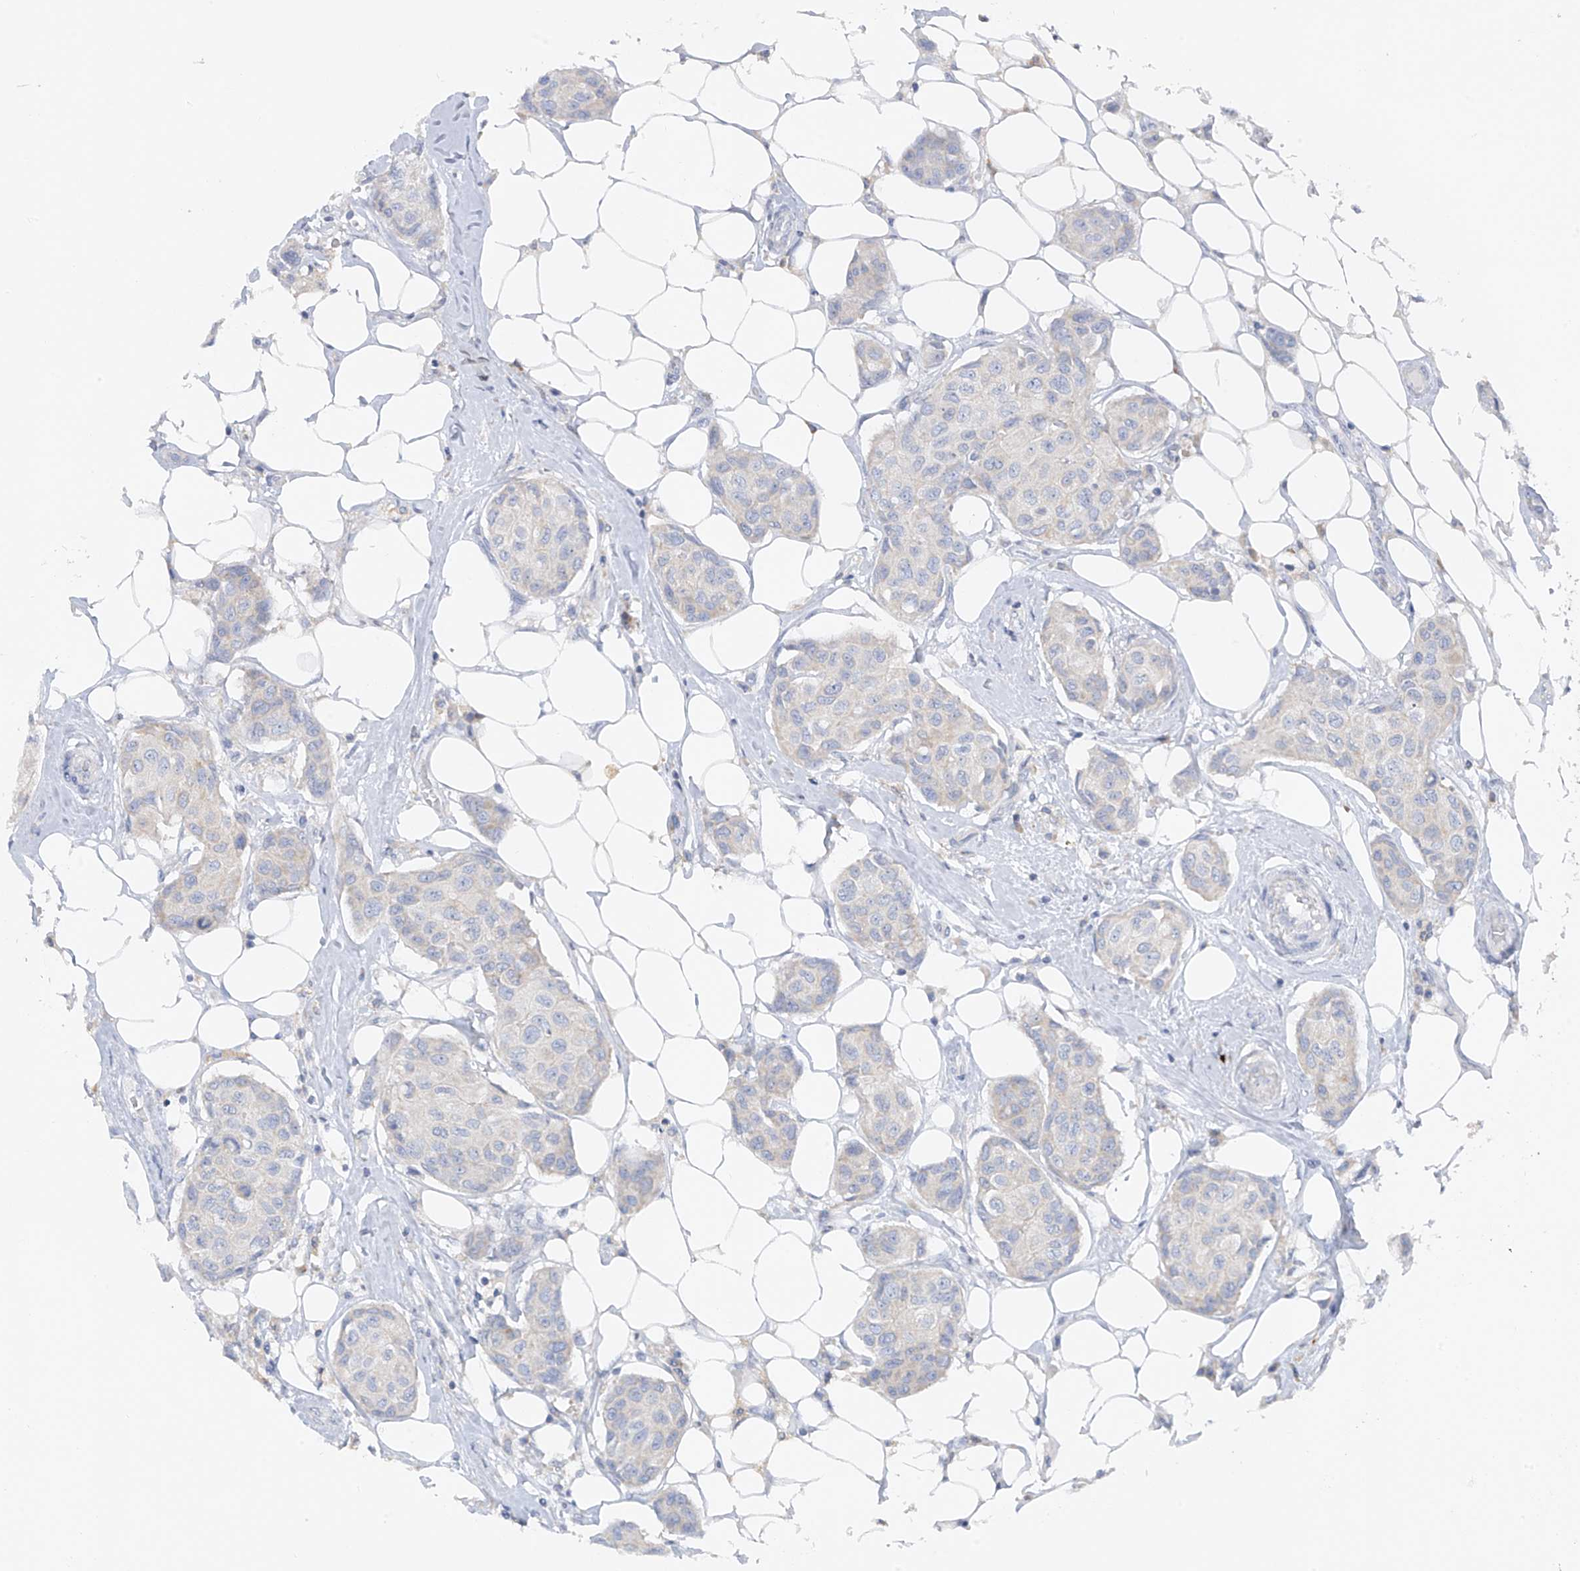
{"staining": {"intensity": "negative", "quantity": "none", "location": "none"}, "tissue": "breast cancer", "cell_type": "Tumor cells", "image_type": "cancer", "snomed": [{"axis": "morphology", "description": "Duct carcinoma"}, {"axis": "topography", "description": "Breast"}], "caption": "Immunohistochemistry of invasive ductal carcinoma (breast) exhibits no expression in tumor cells.", "gene": "POMGNT2", "patient": {"sex": "female", "age": 80}}